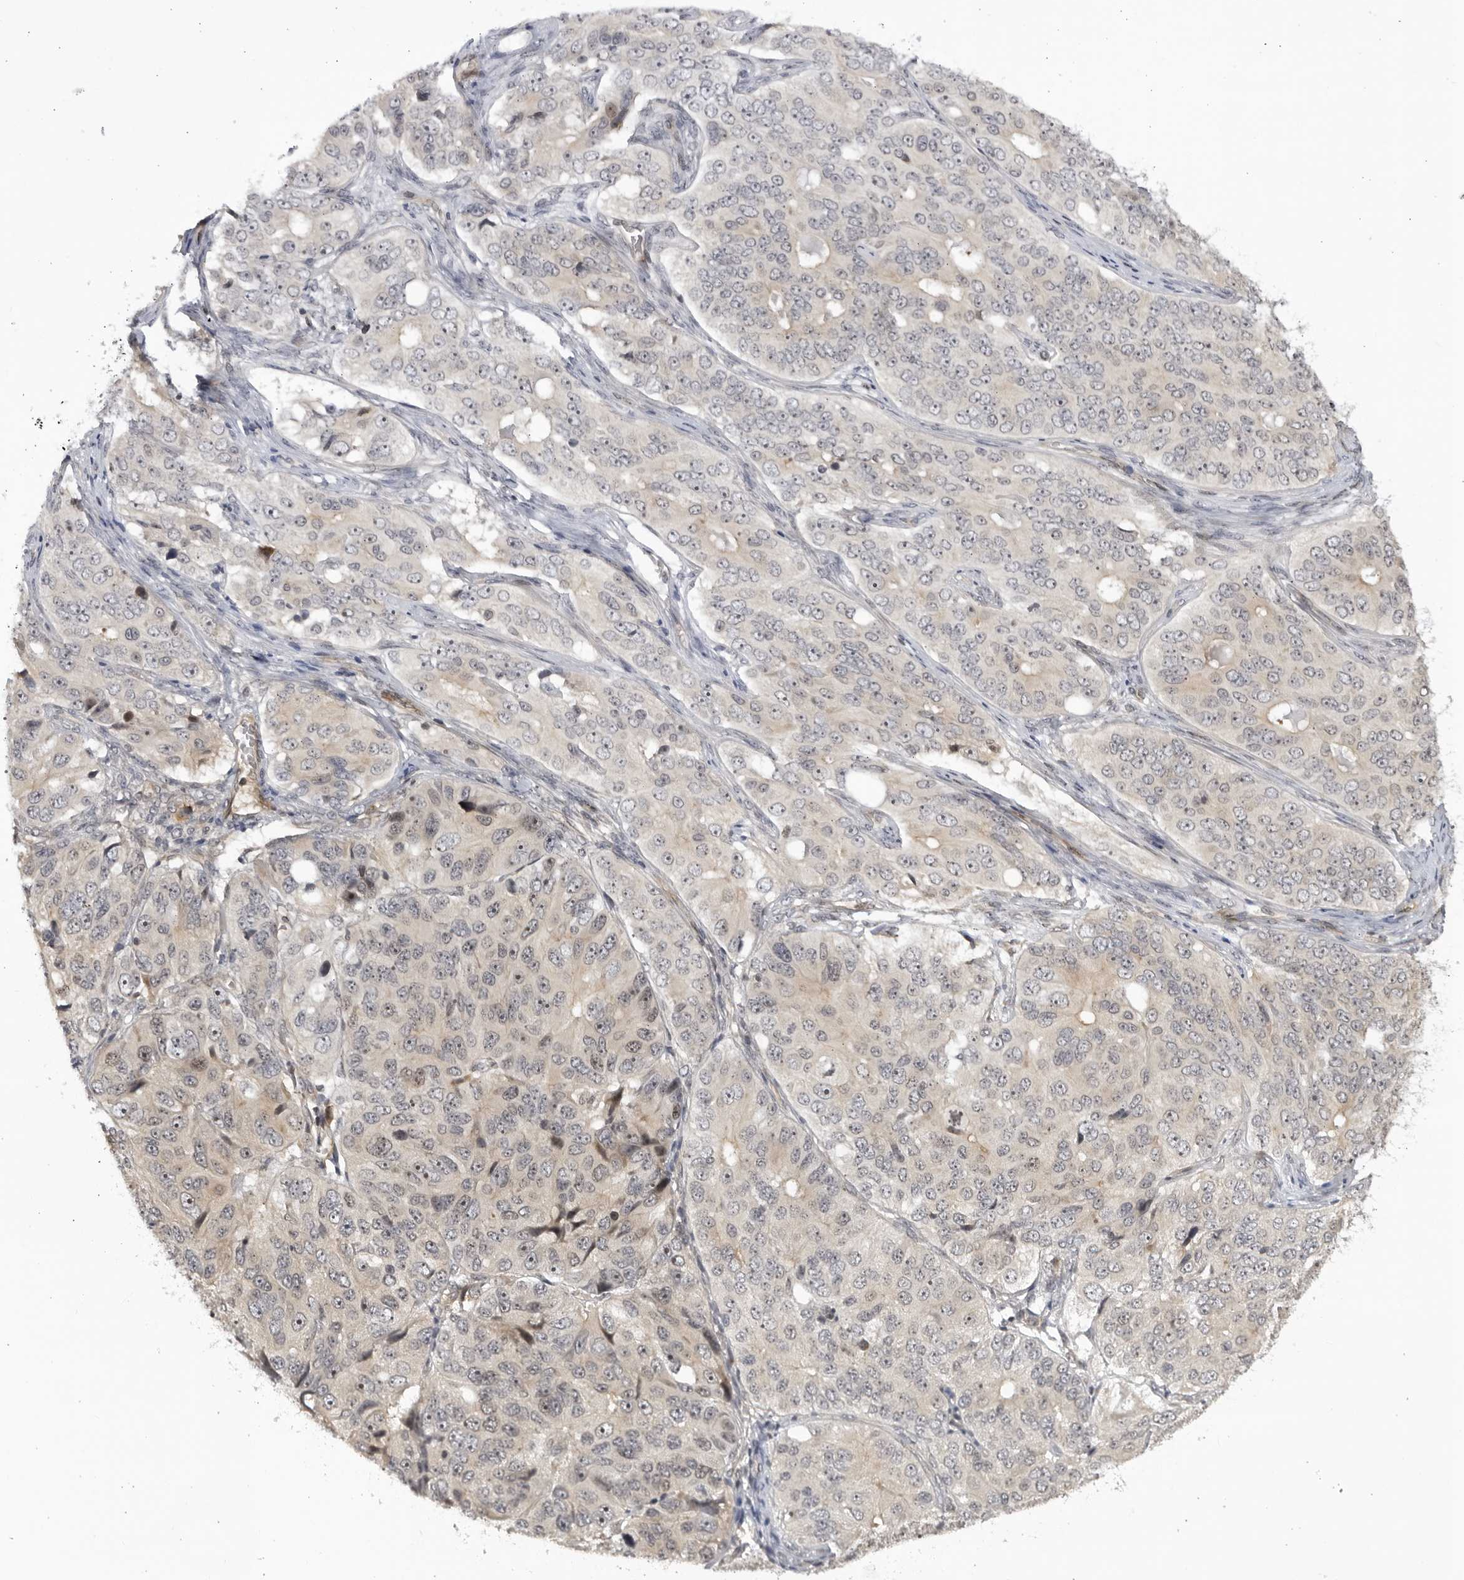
{"staining": {"intensity": "weak", "quantity": "<25%", "location": "cytoplasmic/membranous,nuclear"}, "tissue": "ovarian cancer", "cell_type": "Tumor cells", "image_type": "cancer", "snomed": [{"axis": "morphology", "description": "Carcinoma, endometroid"}, {"axis": "topography", "description": "Ovary"}], "caption": "This image is of endometroid carcinoma (ovarian) stained with immunohistochemistry to label a protein in brown with the nuclei are counter-stained blue. There is no expression in tumor cells.", "gene": "CNBD1", "patient": {"sex": "female", "age": 51}}